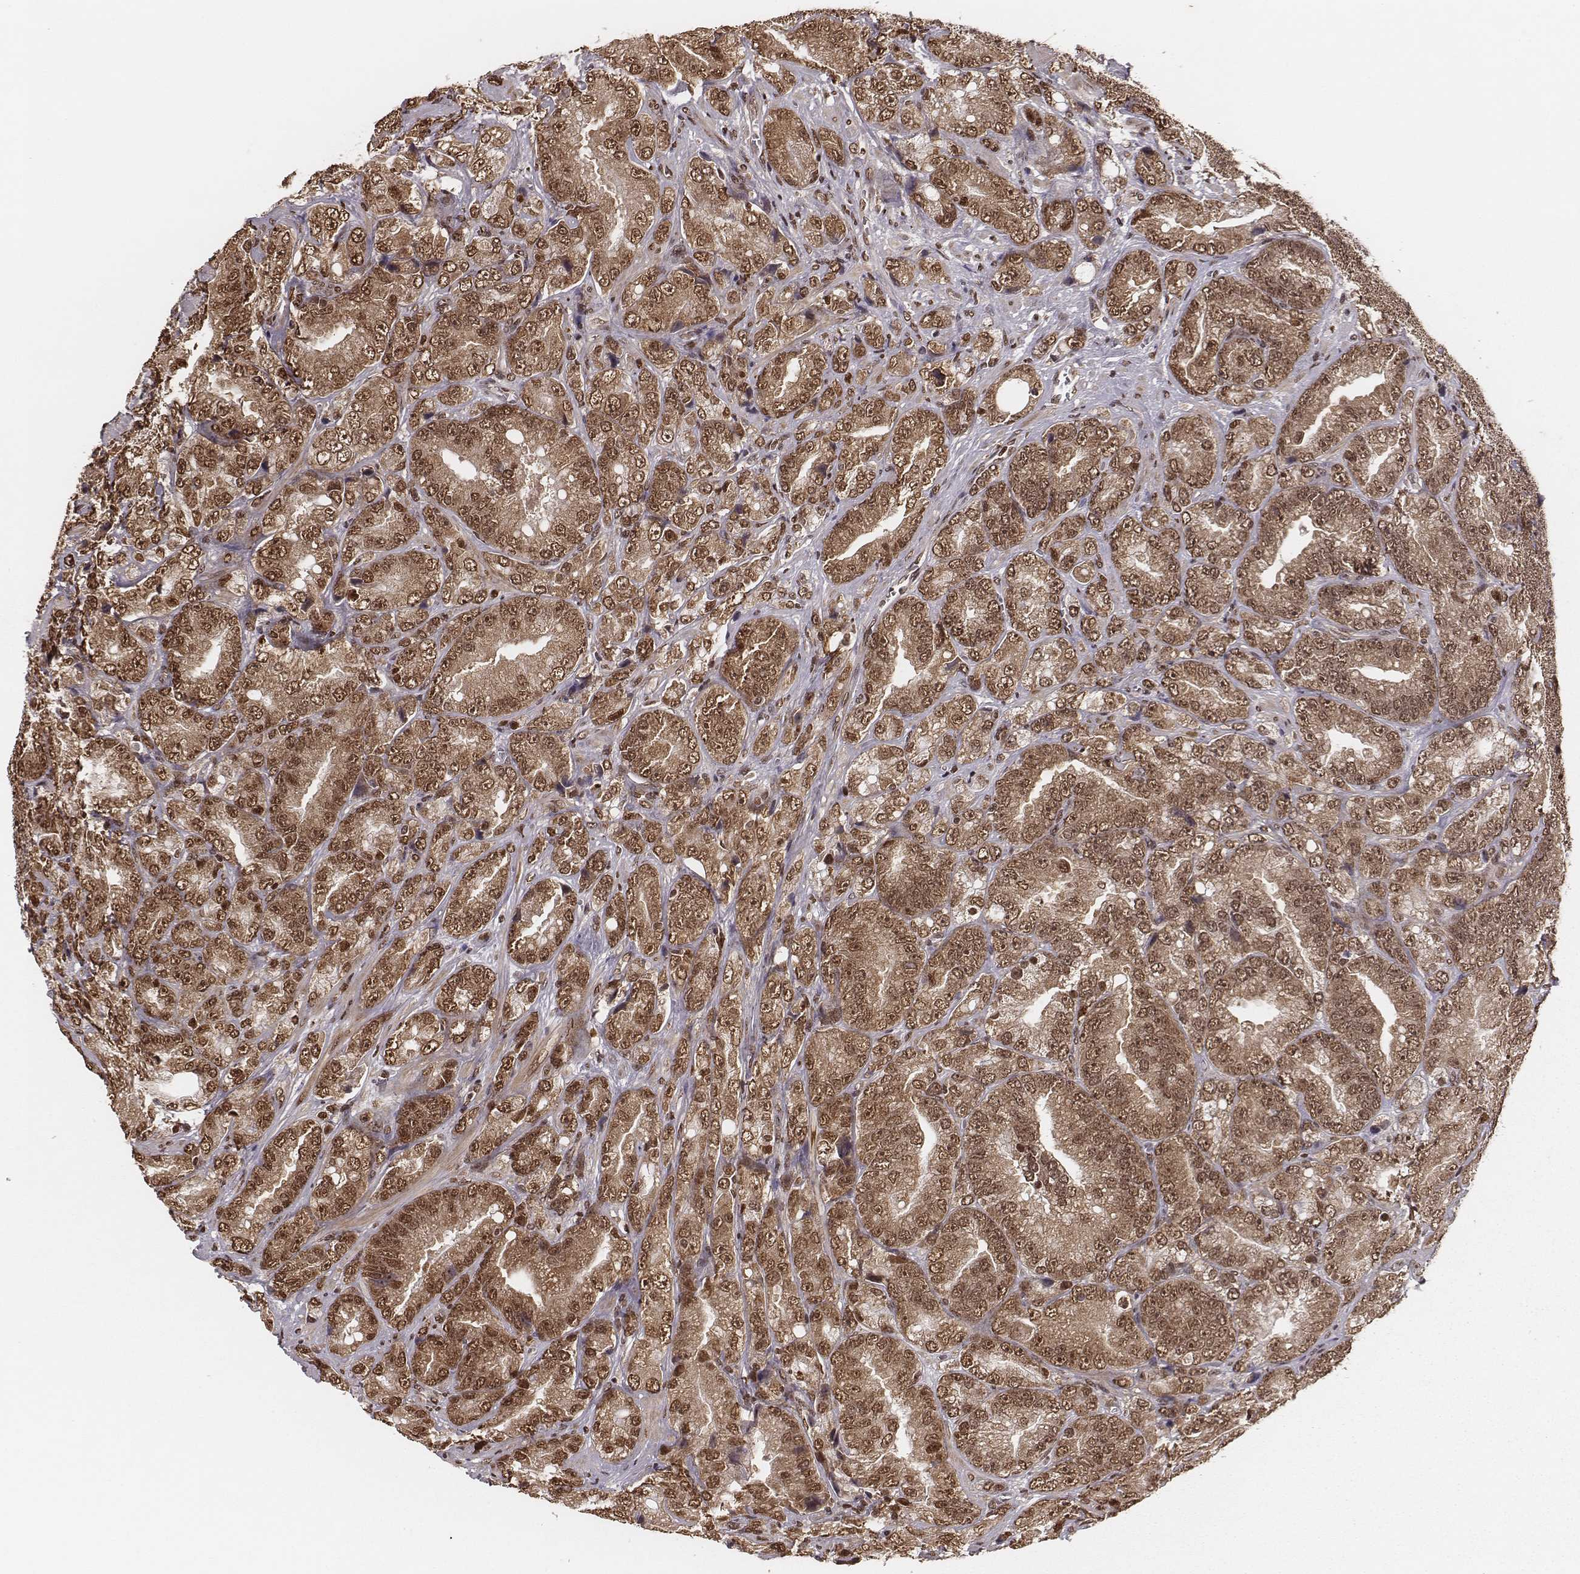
{"staining": {"intensity": "moderate", "quantity": ">75%", "location": "cytoplasmic/membranous,nuclear"}, "tissue": "prostate cancer", "cell_type": "Tumor cells", "image_type": "cancer", "snomed": [{"axis": "morphology", "description": "Adenocarcinoma, NOS"}, {"axis": "topography", "description": "Prostate"}], "caption": "A brown stain shows moderate cytoplasmic/membranous and nuclear positivity of a protein in human adenocarcinoma (prostate) tumor cells. The staining is performed using DAB brown chromogen to label protein expression. The nuclei are counter-stained blue using hematoxylin.", "gene": "NFX1", "patient": {"sex": "male", "age": 63}}